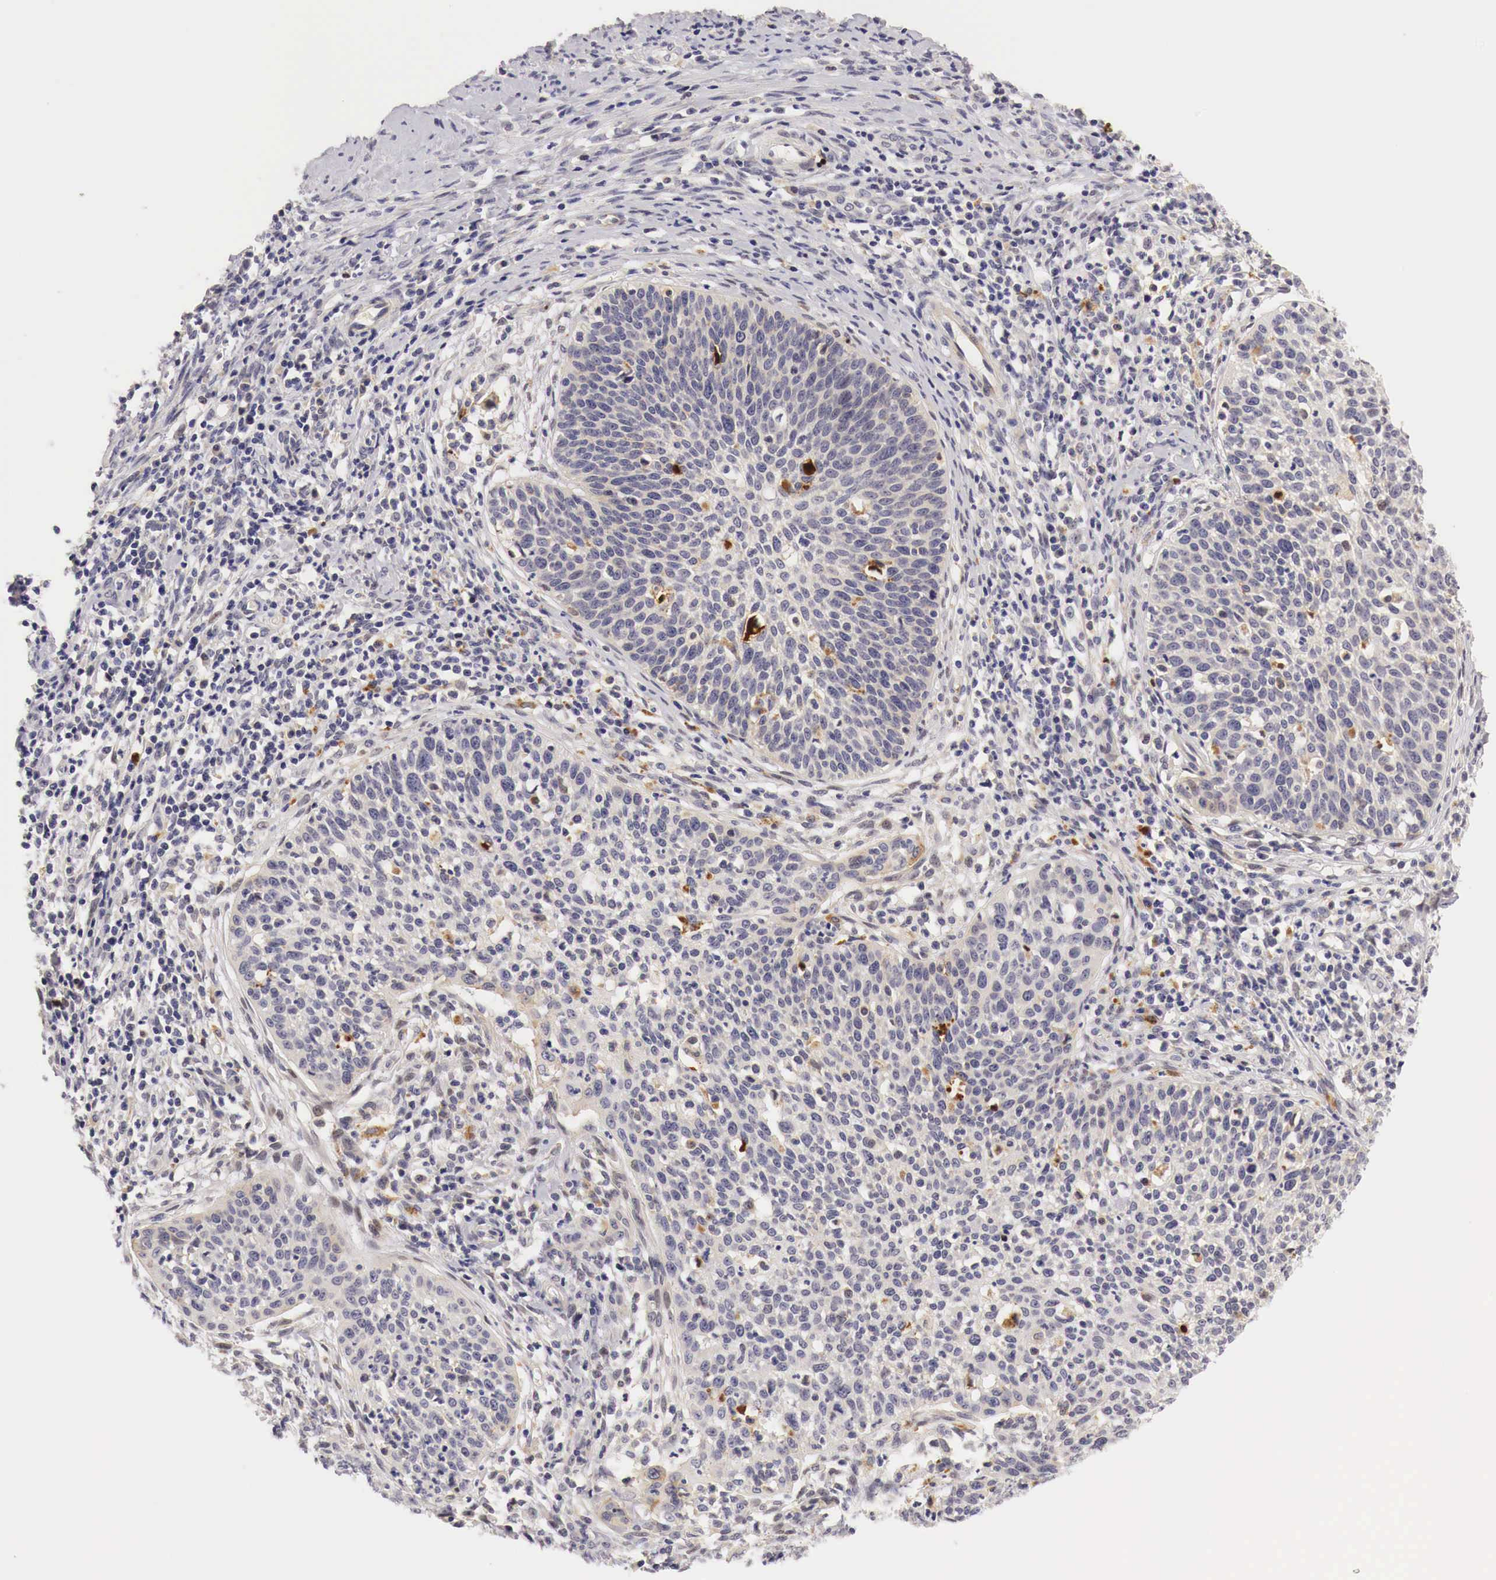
{"staining": {"intensity": "strong", "quantity": "<25%", "location": "cytoplasmic/membranous"}, "tissue": "cervical cancer", "cell_type": "Tumor cells", "image_type": "cancer", "snomed": [{"axis": "morphology", "description": "Squamous cell carcinoma, NOS"}, {"axis": "topography", "description": "Cervix"}], "caption": "Brown immunohistochemical staining in cervical cancer (squamous cell carcinoma) shows strong cytoplasmic/membranous staining in approximately <25% of tumor cells.", "gene": "CASP3", "patient": {"sex": "female", "age": 41}}